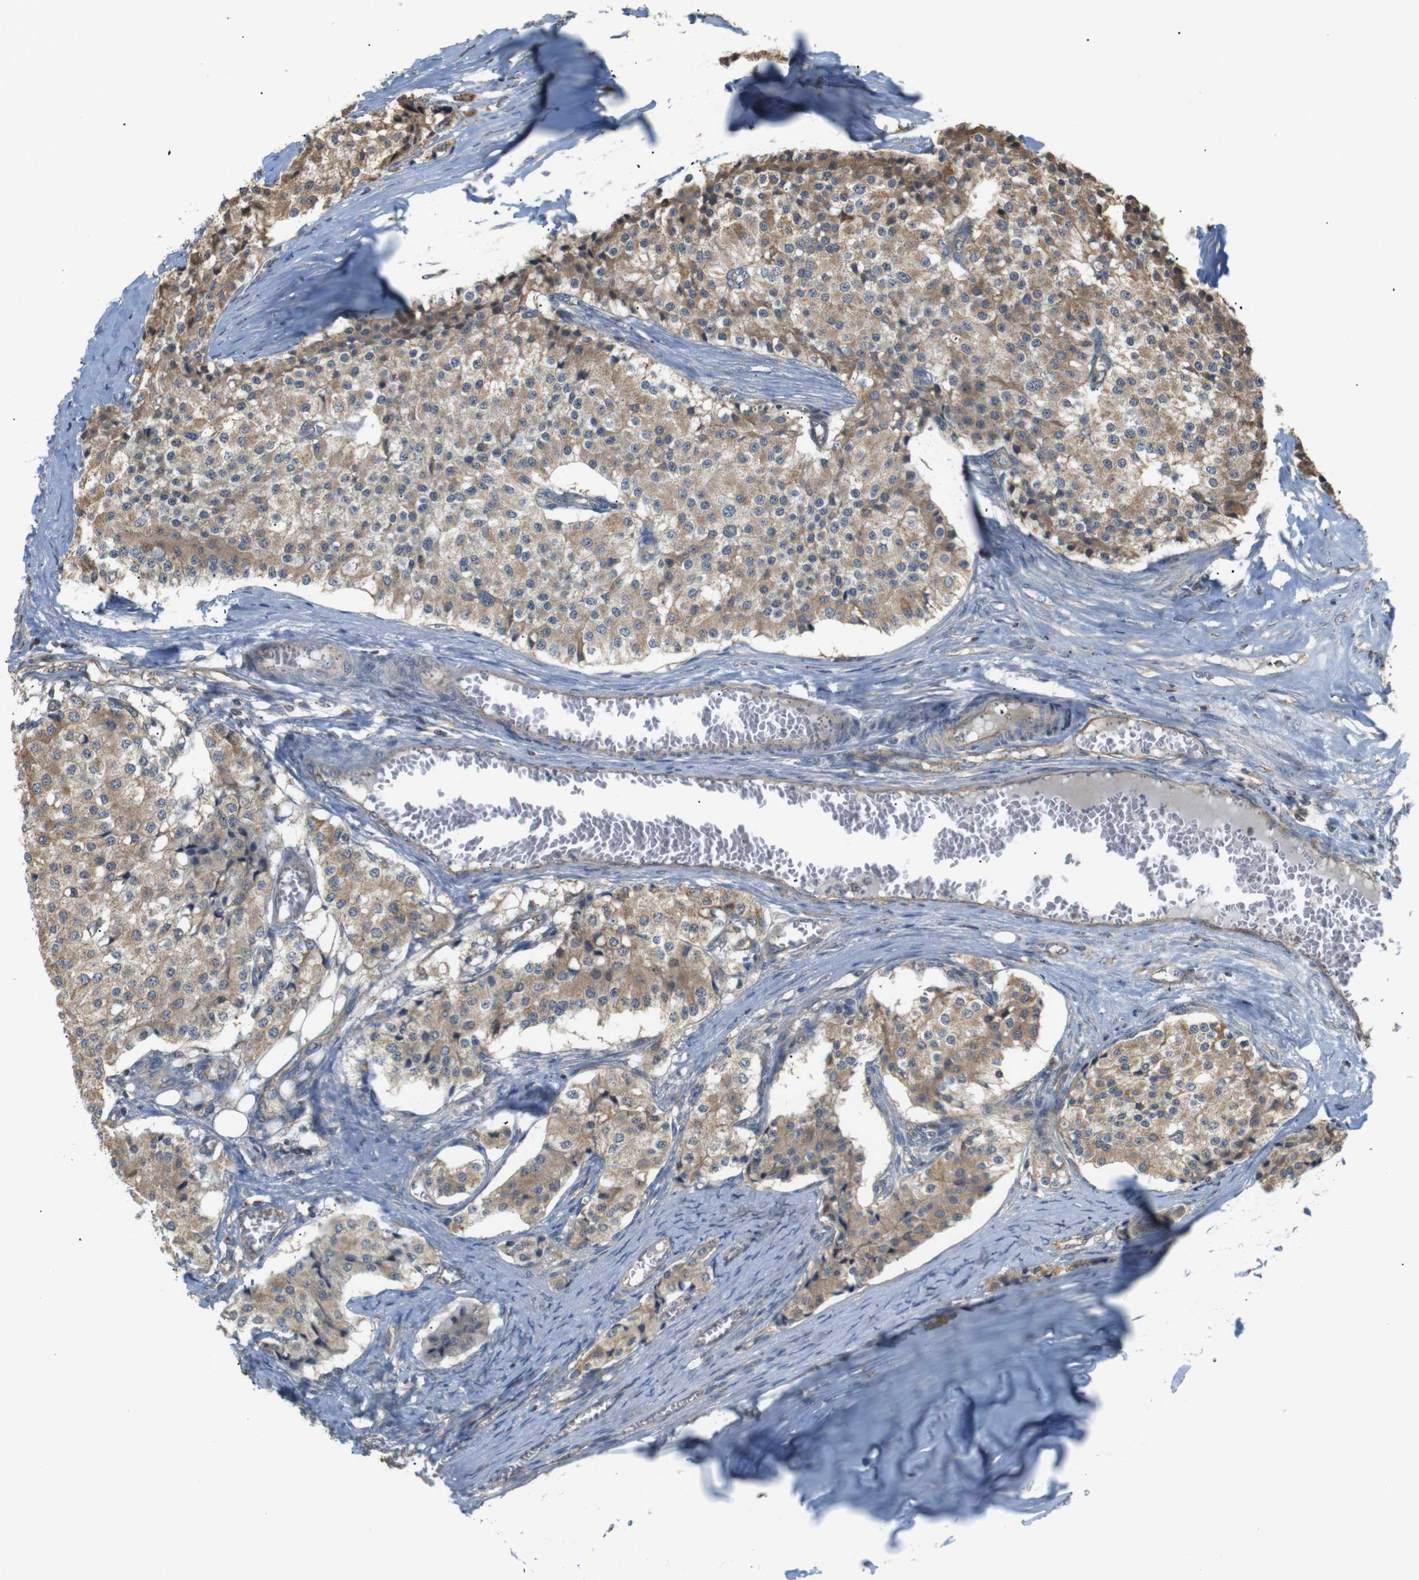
{"staining": {"intensity": "moderate", "quantity": ">75%", "location": "cytoplasmic/membranous"}, "tissue": "carcinoid", "cell_type": "Tumor cells", "image_type": "cancer", "snomed": [{"axis": "morphology", "description": "Carcinoid, malignant, NOS"}, {"axis": "topography", "description": "Colon"}], "caption": "Carcinoid tissue exhibits moderate cytoplasmic/membranous positivity in approximately >75% of tumor cells, visualized by immunohistochemistry. The protein is stained brown, and the nuclei are stained in blue (DAB (3,3'-diaminobenzidine) IHC with brightfield microscopy, high magnification).", "gene": "KSR1", "patient": {"sex": "female", "age": 52}}